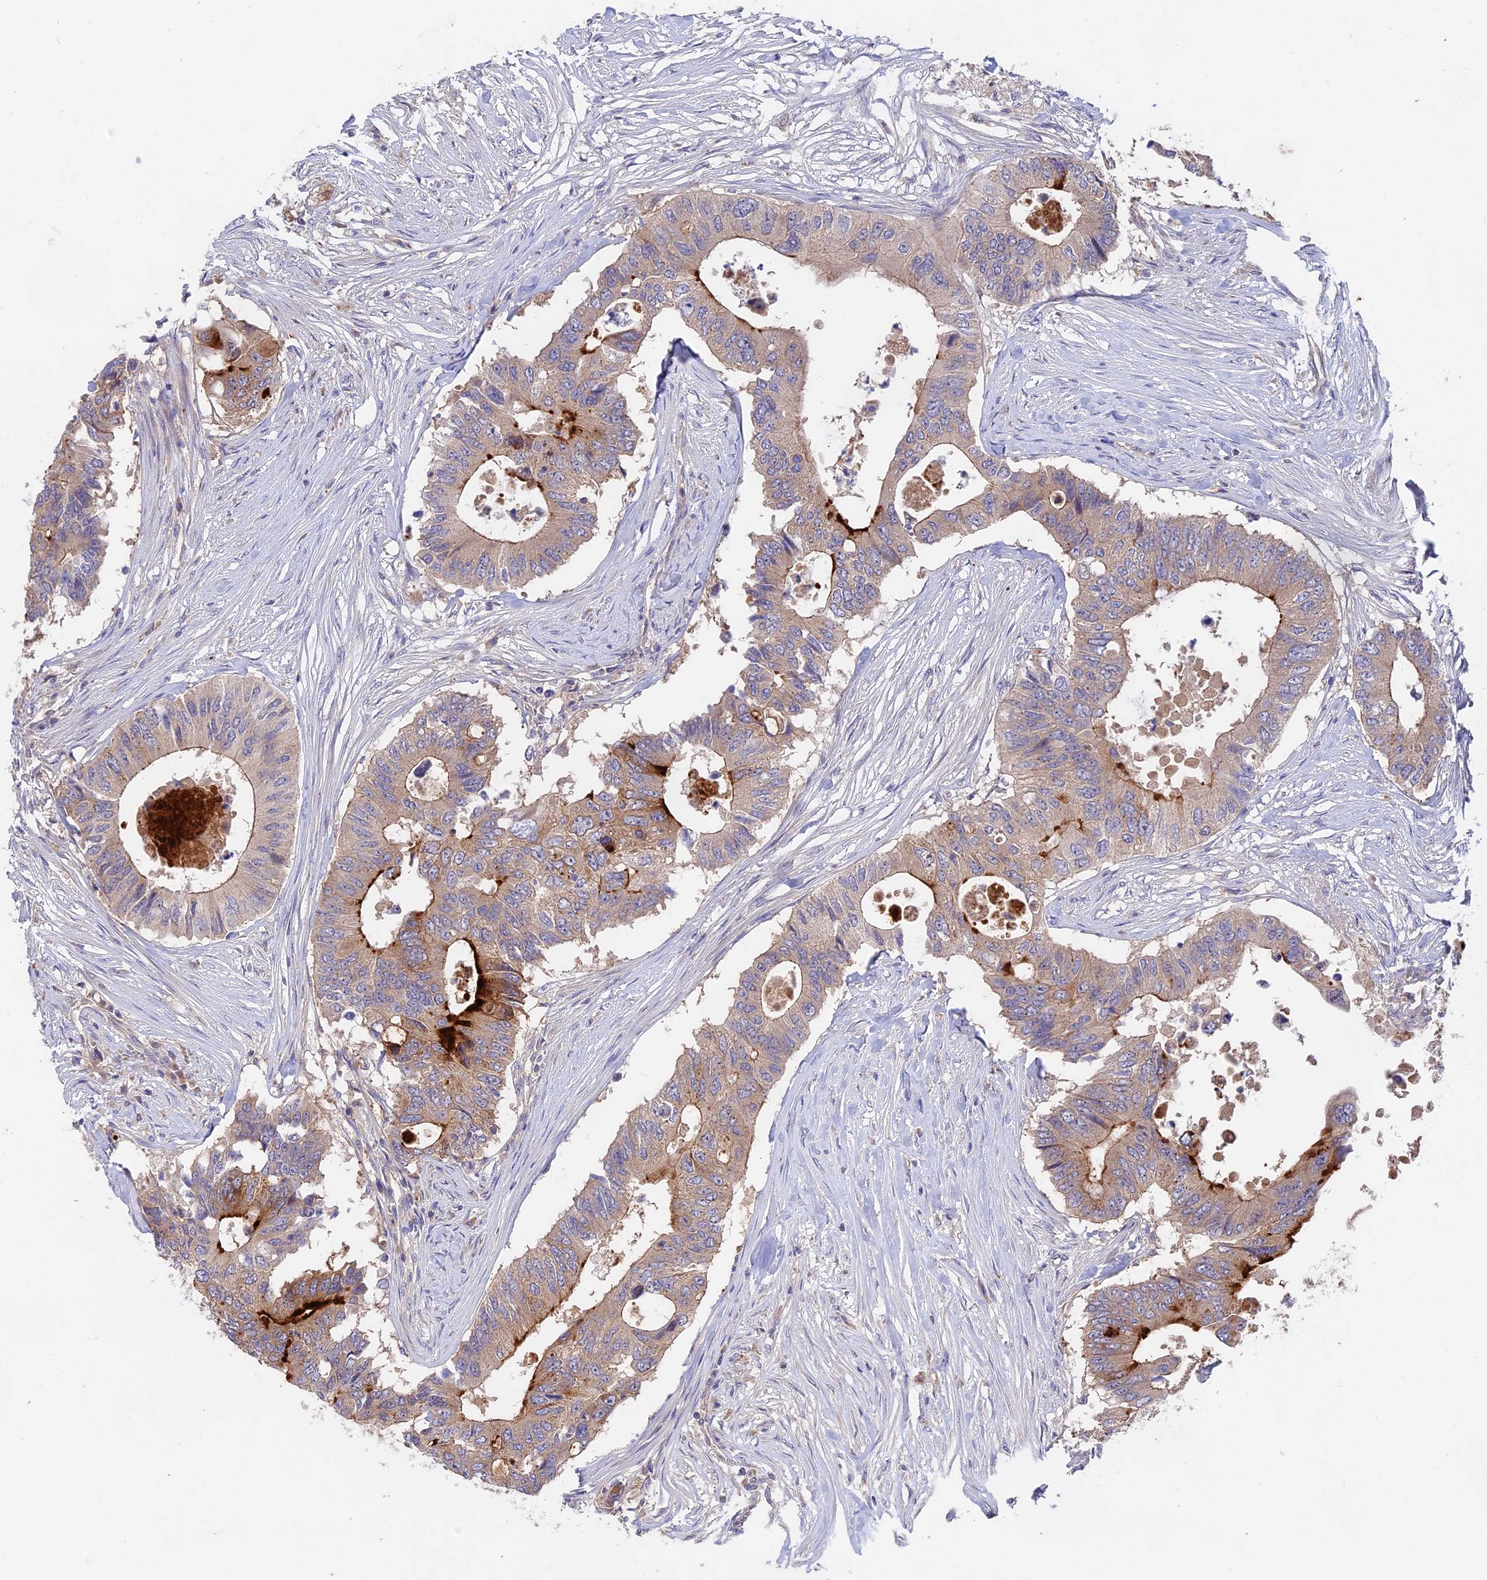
{"staining": {"intensity": "moderate", "quantity": "25%-75%", "location": "cytoplasmic/membranous"}, "tissue": "colorectal cancer", "cell_type": "Tumor cells", "image_type": "cancer", "snomed": [{"axis": "morphology", "description": "Adenocarcinoma, NOS"}, {"axis": "topography", "description": "Colon"}], "caption": "Colorectal cancer was stained to show a protein in brown. There is medium levels of moderate cytoplasmic/membranous expression in about 25%-75% of tumor cells.", "gene": "TENT4B", "patient": {"sex": "male", "age": 71}}